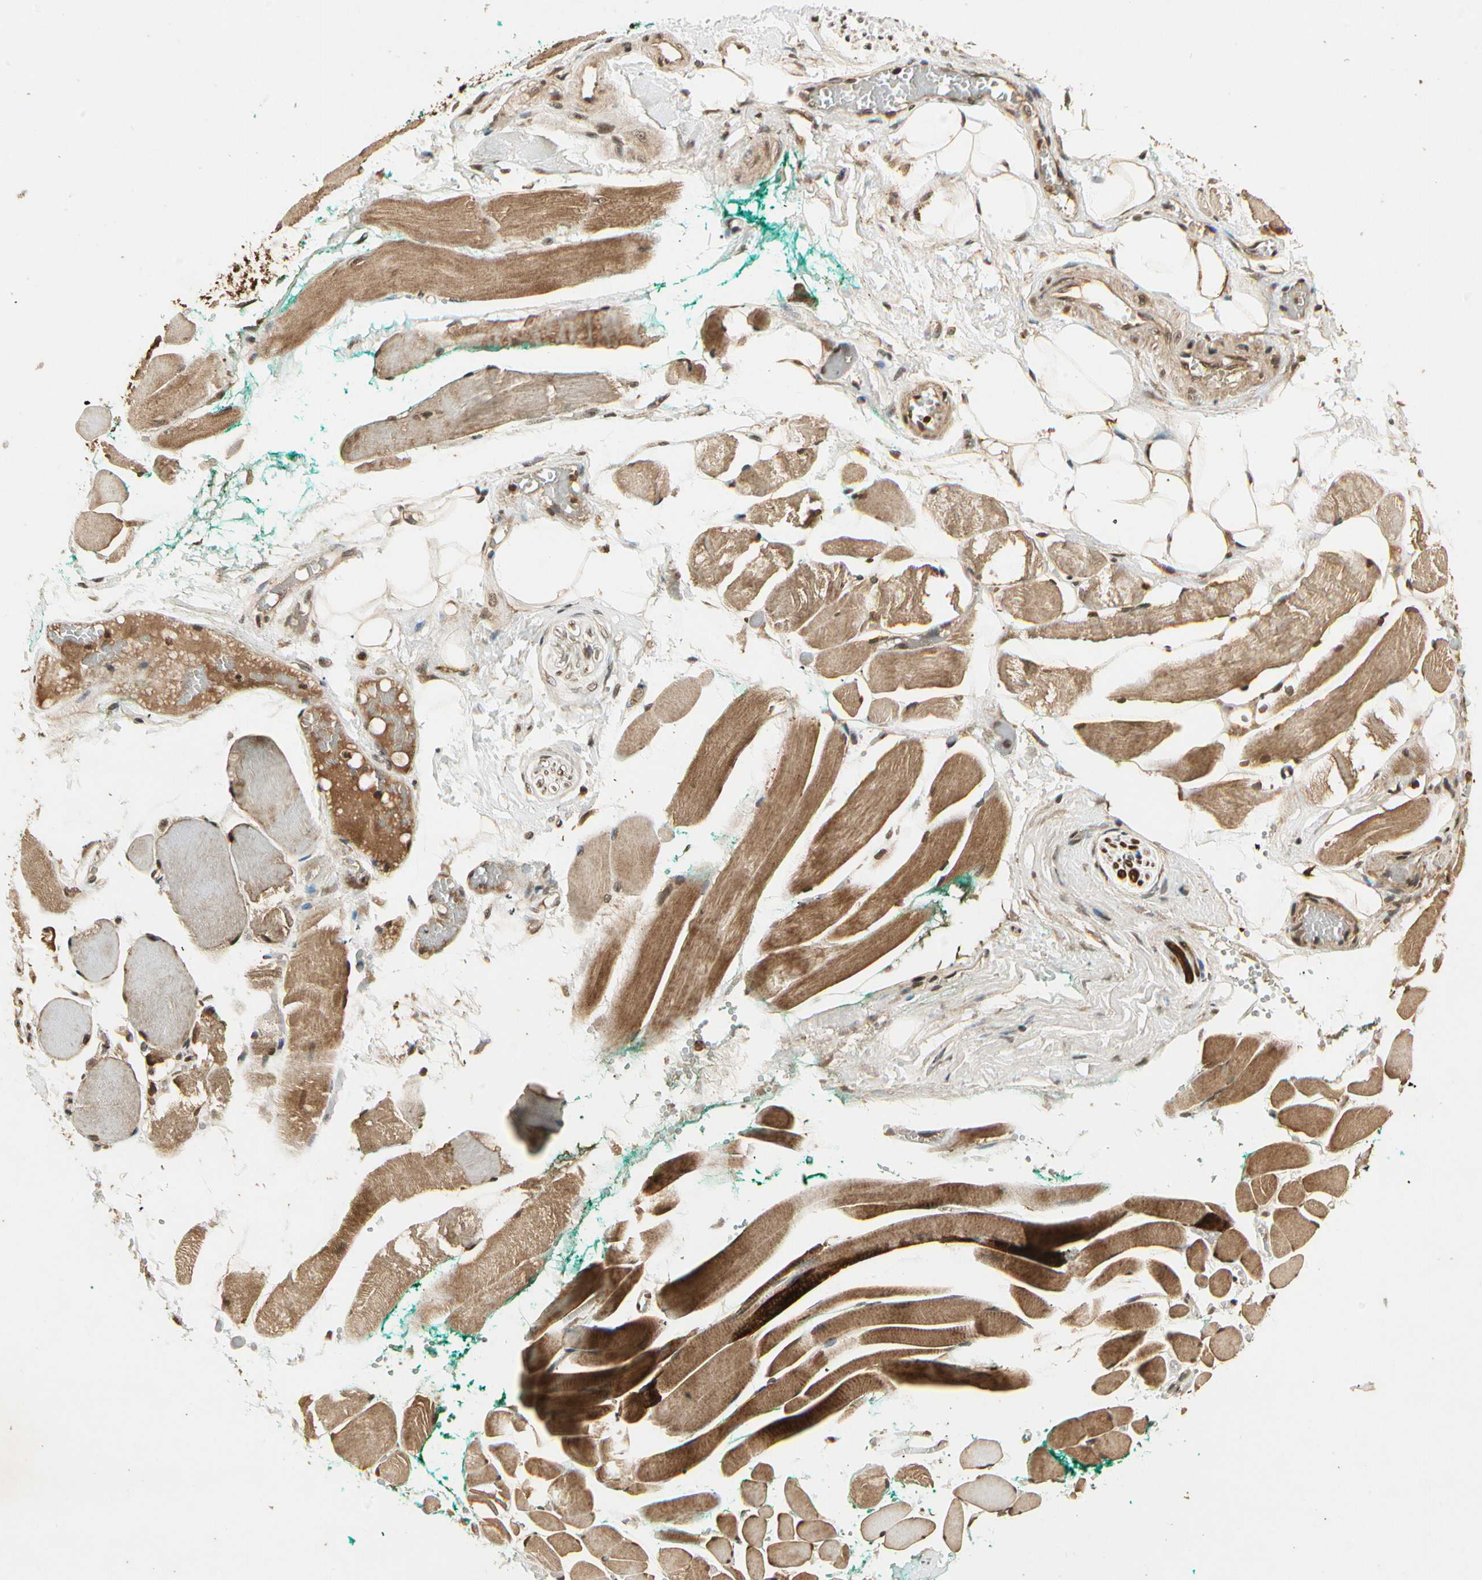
{"staining": {"intensity": "strong", "quantity": ">75%", "location": "cytoplasmic/membranous,nuclear"}, "tissue": "skeletal muscle", "cell_type": "Myocytes", "image_type": "normal", "snomed": [{"axis": "morphology", "description": "Normal tissue, NOS"}, {"axis": "topography", "description": "Skeletal muscle"}, {"axis": "topography", "description": "Peripheral nerve tissue"}], "caption": "Skeletal muscle was stained to show a protein in brown. There is high levels of strong cytoplasmic/membranous,nuclear positivity in about >75% of myocytes. (DAB IHC with brightfield microscopy, high magnification).", "gene": "RFFL", "patient": {"sex": "female", "age": 84}}